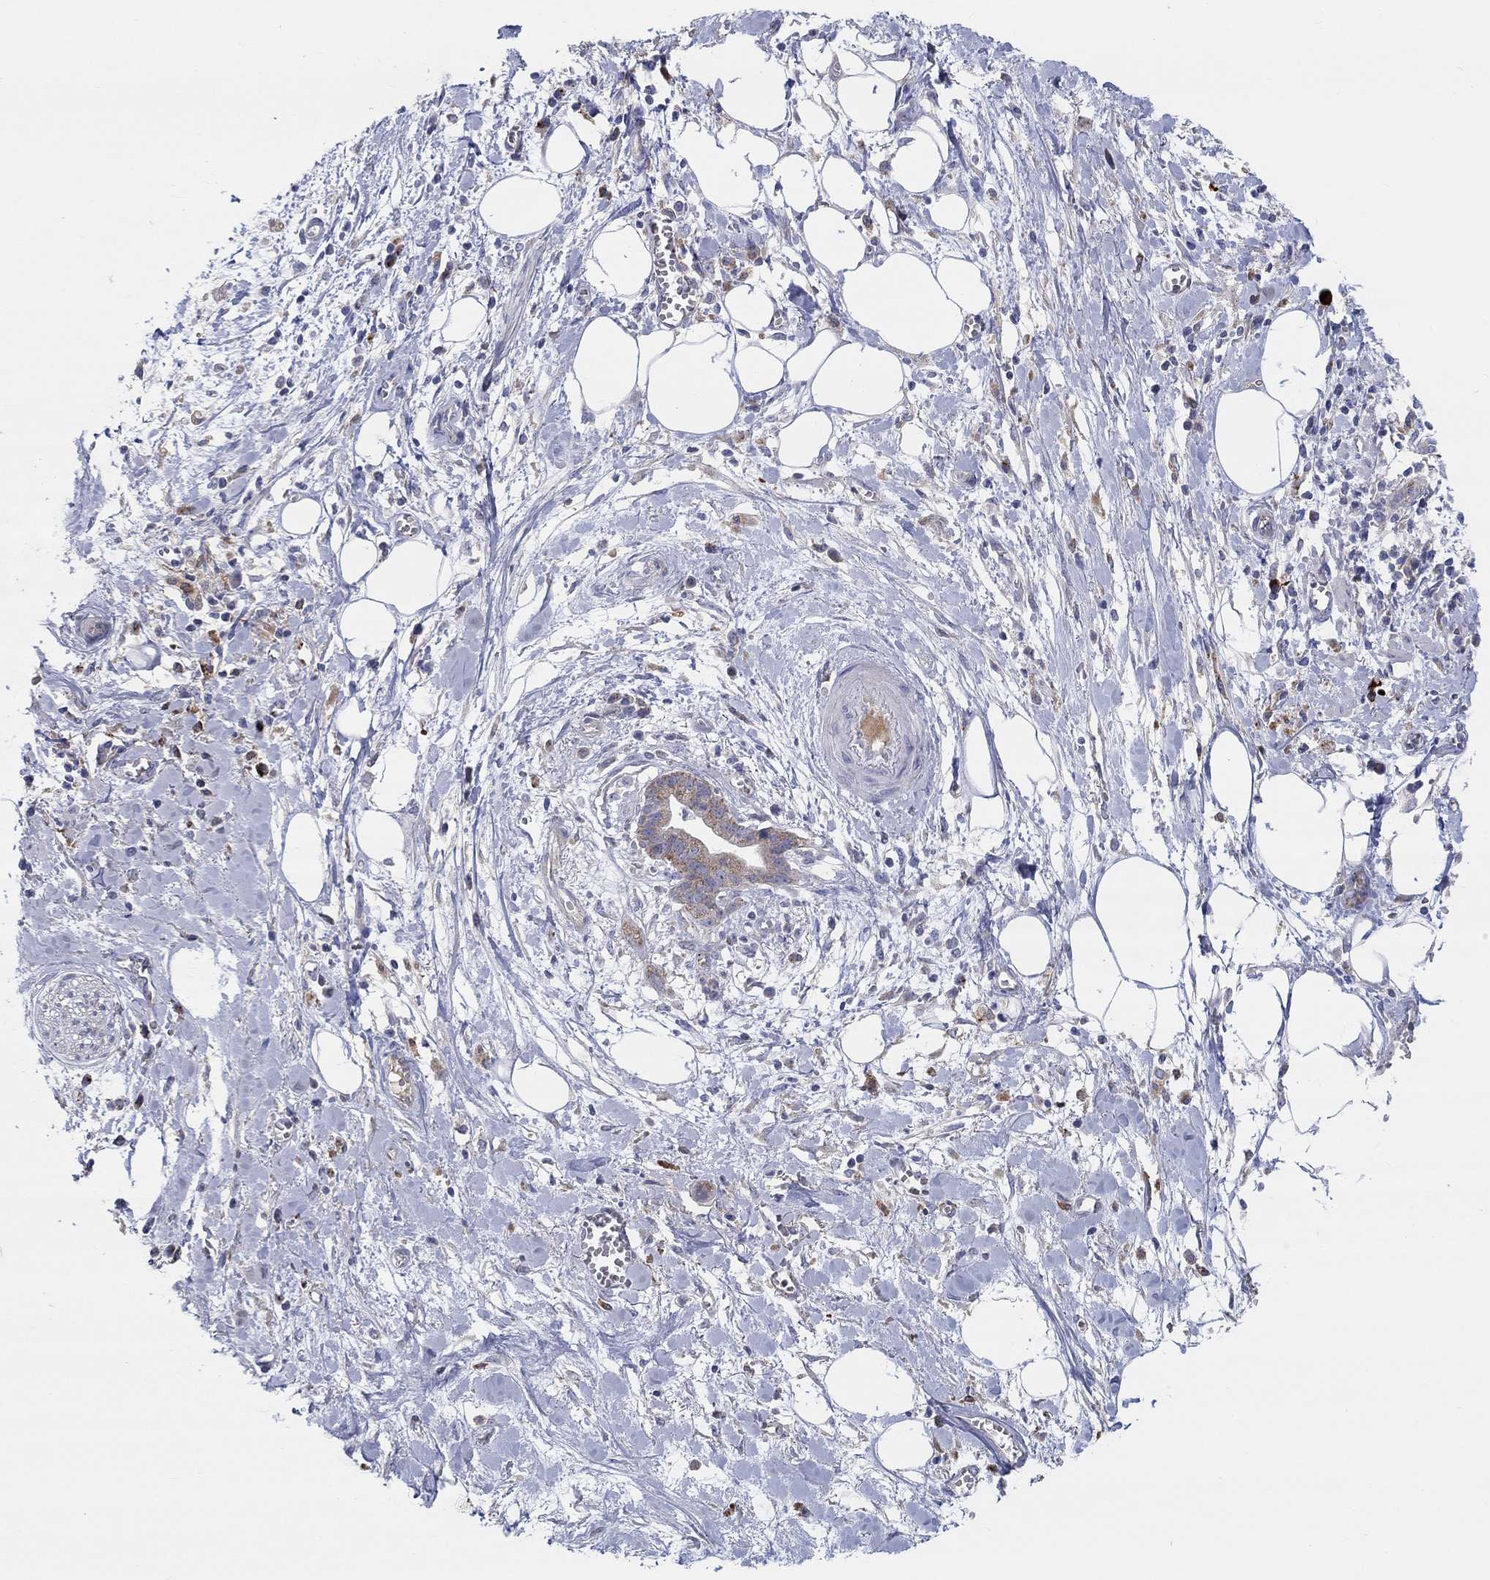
{"staining": {"intensity": "moderate", "quantity": ">75%", "location": "cytoplasmic/membranous"}, "tissue": "pancreatic cancer", "cell_type": "Tumor cells", "image_type": "cancer", "snomed": [{"axis": "morphology", "description": "Normal tissue, NOS"}, {"axis": "morphology", "description": "Adenocarcinoma, NOS"}, {"axis": "topography", "description": "Lymph node"}, {"axis": "topography", "description": "Pancreas"}], "caption": "The image shows immunohistochemical staining of pancreatic cancer. There is moderate cytoplasmic/membranous expression is identified in approximately >75% of tumor cells.", "gene": "BCO2", "patient": {"sex": "female", "age": 58}}